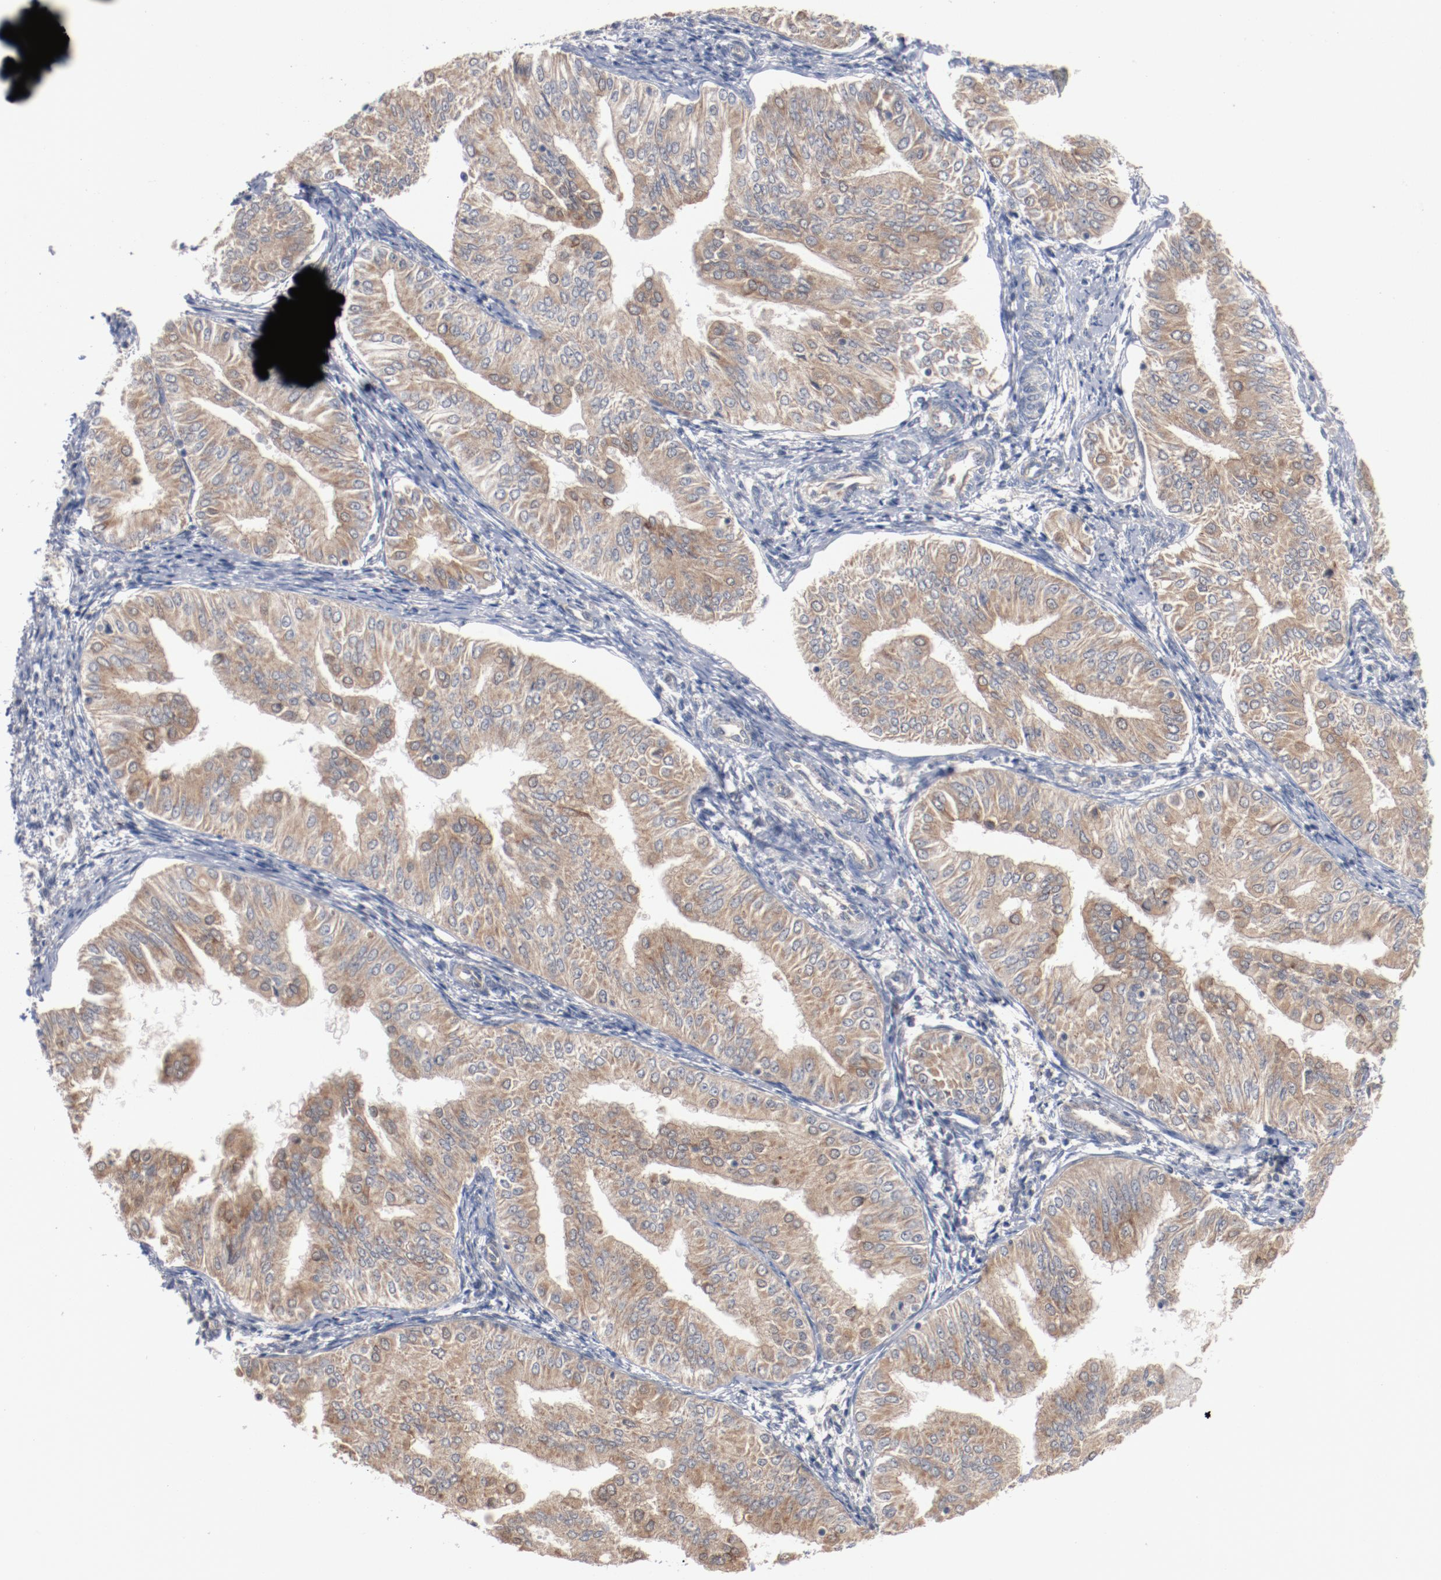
{"staining": {"intensity": "moderate", "quantity": ">75%", "location": "cytoplasmic/membranous"}, "tissue": "endometrial cancer", "cell_type": "Tumor cells", "image_type": "cancer", "snomed": [{"axis": "morphology", "description": "Adenocarcinoma, NOS"}, {"axis": "topography", "description": "Endometrium"}], "caption": "Immunohistochemical staining of human adenocarcinoma (endometrial) shows moderate cytoplasmic/membranous protein expression in approximately >75% of tumor cells.", "gene": "RNASE11", "patient": {"sex": "female", "age": 53}}